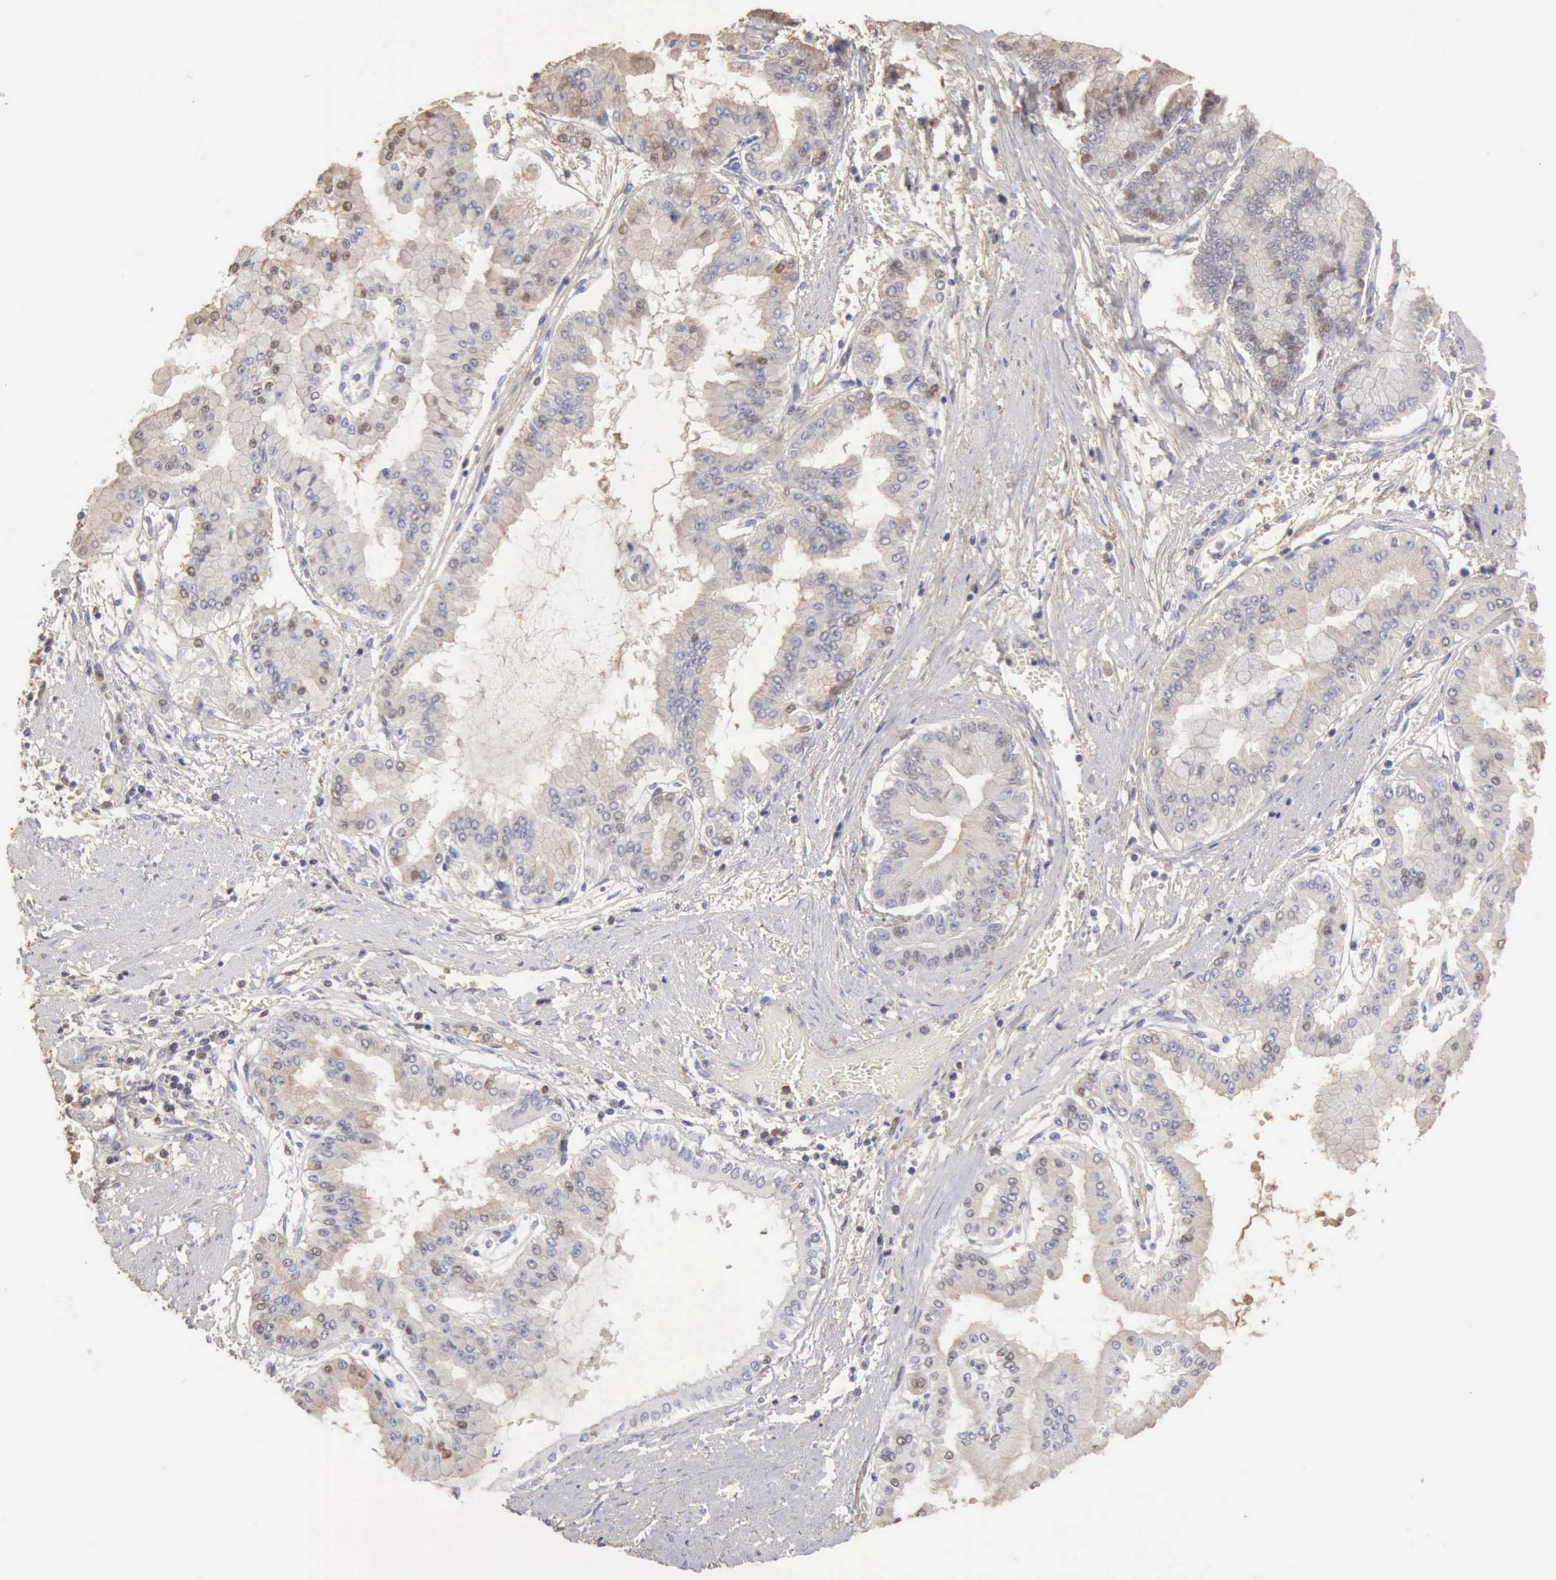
{"staining": {"intensity": "weak", "quantity": "<25%", "location": "cytoplasmic/membranous,nuclear"}, "tissue": "liver cancer", "cell_type": "Tumor cells", "image_type": "cancer", "snomed": [{"axis": "morphology", "description": "Cholangiocarcinoma"}, {"axis": "topography", "description": "Liver"}], "caption": "Immunohistochemistry (IHC) photomicrograph of cholangiocarcinoma (liver) stained for a protein (brown), which exhibits no expression in tumor cells. (DAB immunohistochemistry (IHC) visualized using brightfield microscopy, high magnification).", "gene": "SERPINA1", "patient": {"sex": "female", "age": 79}}